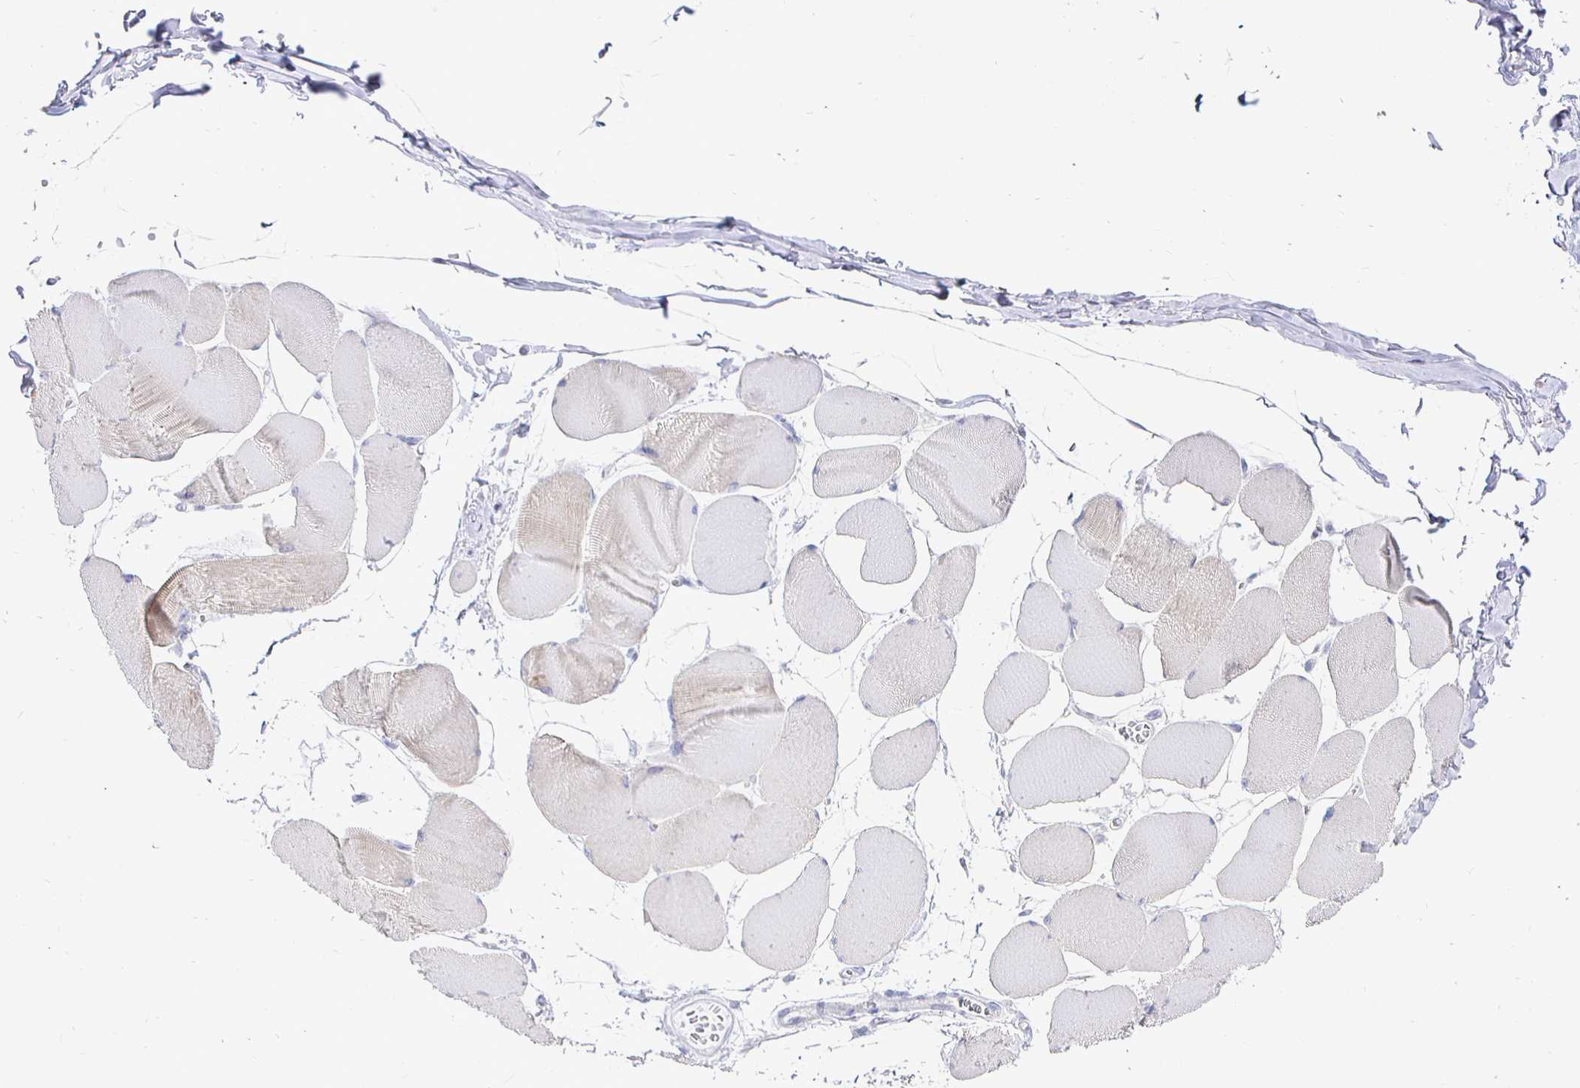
{"staining": {"intensity": "weak", "quantity": "<25%", "location": "cytoplasmic/membranous"}, "tissue": "skeletal muscle", "cell_type": "Myocytes", "image_type": "normal", "snomed": [{"axis": "morphology", "description": "Normal tissue, NOS"}, {"axis": "topography", "description": "Skeletal muscle"}], "caption": "The IHC micrograph has no significant expression in myocytes of skeletal muscle. (DAB (3,3'-diaminobenzidine) IHC with hematoxylin counter stain).", "gene": "CR2", "patient": {"sex": "female", "age": 75}}